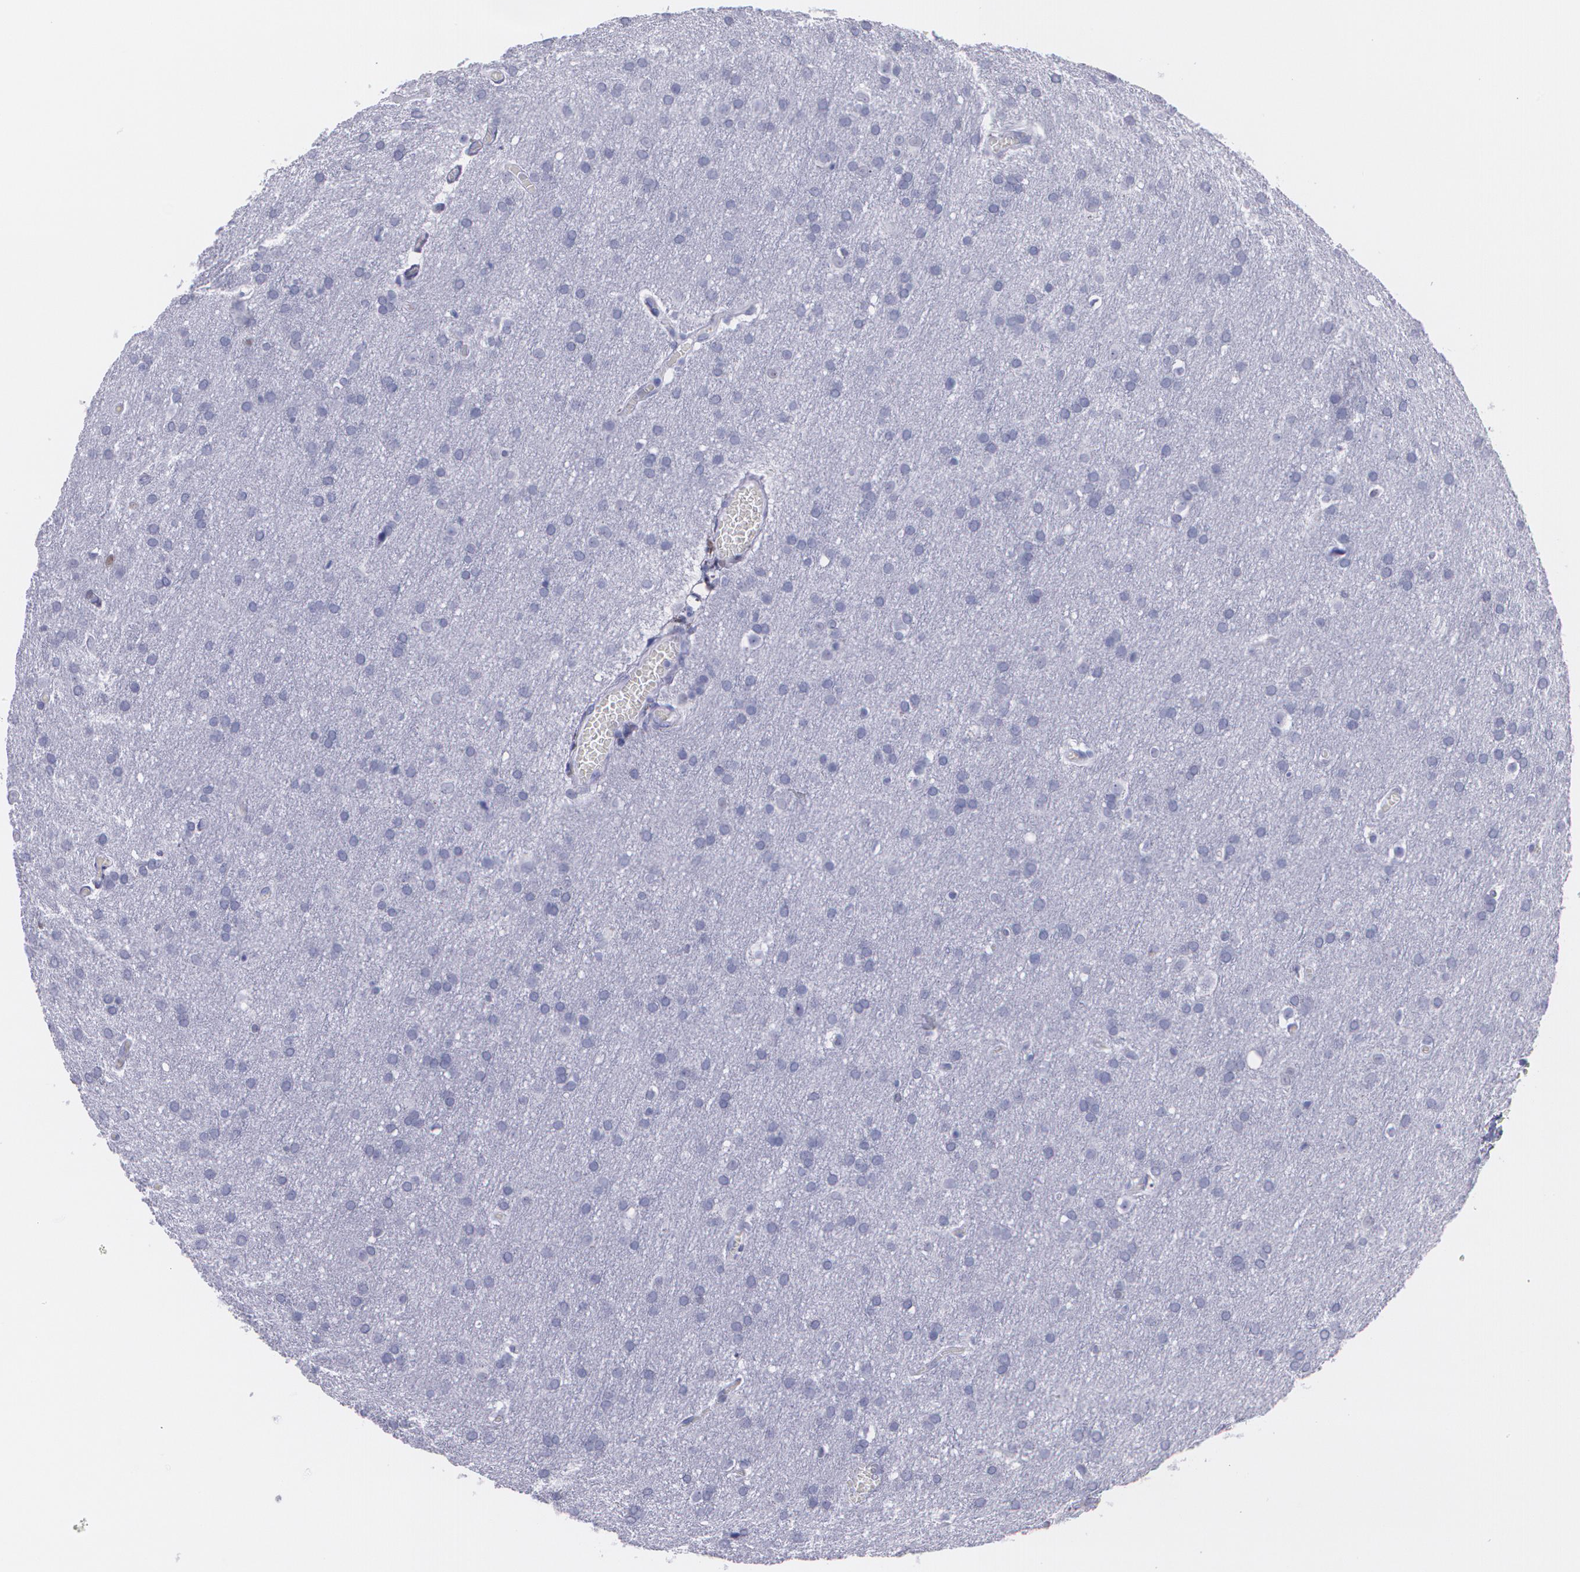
{"staining": {"intensity": "negative", "quantity": "none", "location": "none"}, "tissue": "glioma", "cell_type": "Tumor cells", "image_type": "cancer", "snomed": [{"axis": "morphology", "description": "Glioma, malignant, Low grade"}, {"axis": "topography", "description": "Brain"}], "caption": "Immunohistochemical staining of malignant glioma (low-grade) displays no significant positivity in tumor cells.", "gene": "TP53", "patient": {"sex": "female", "age": 32}}